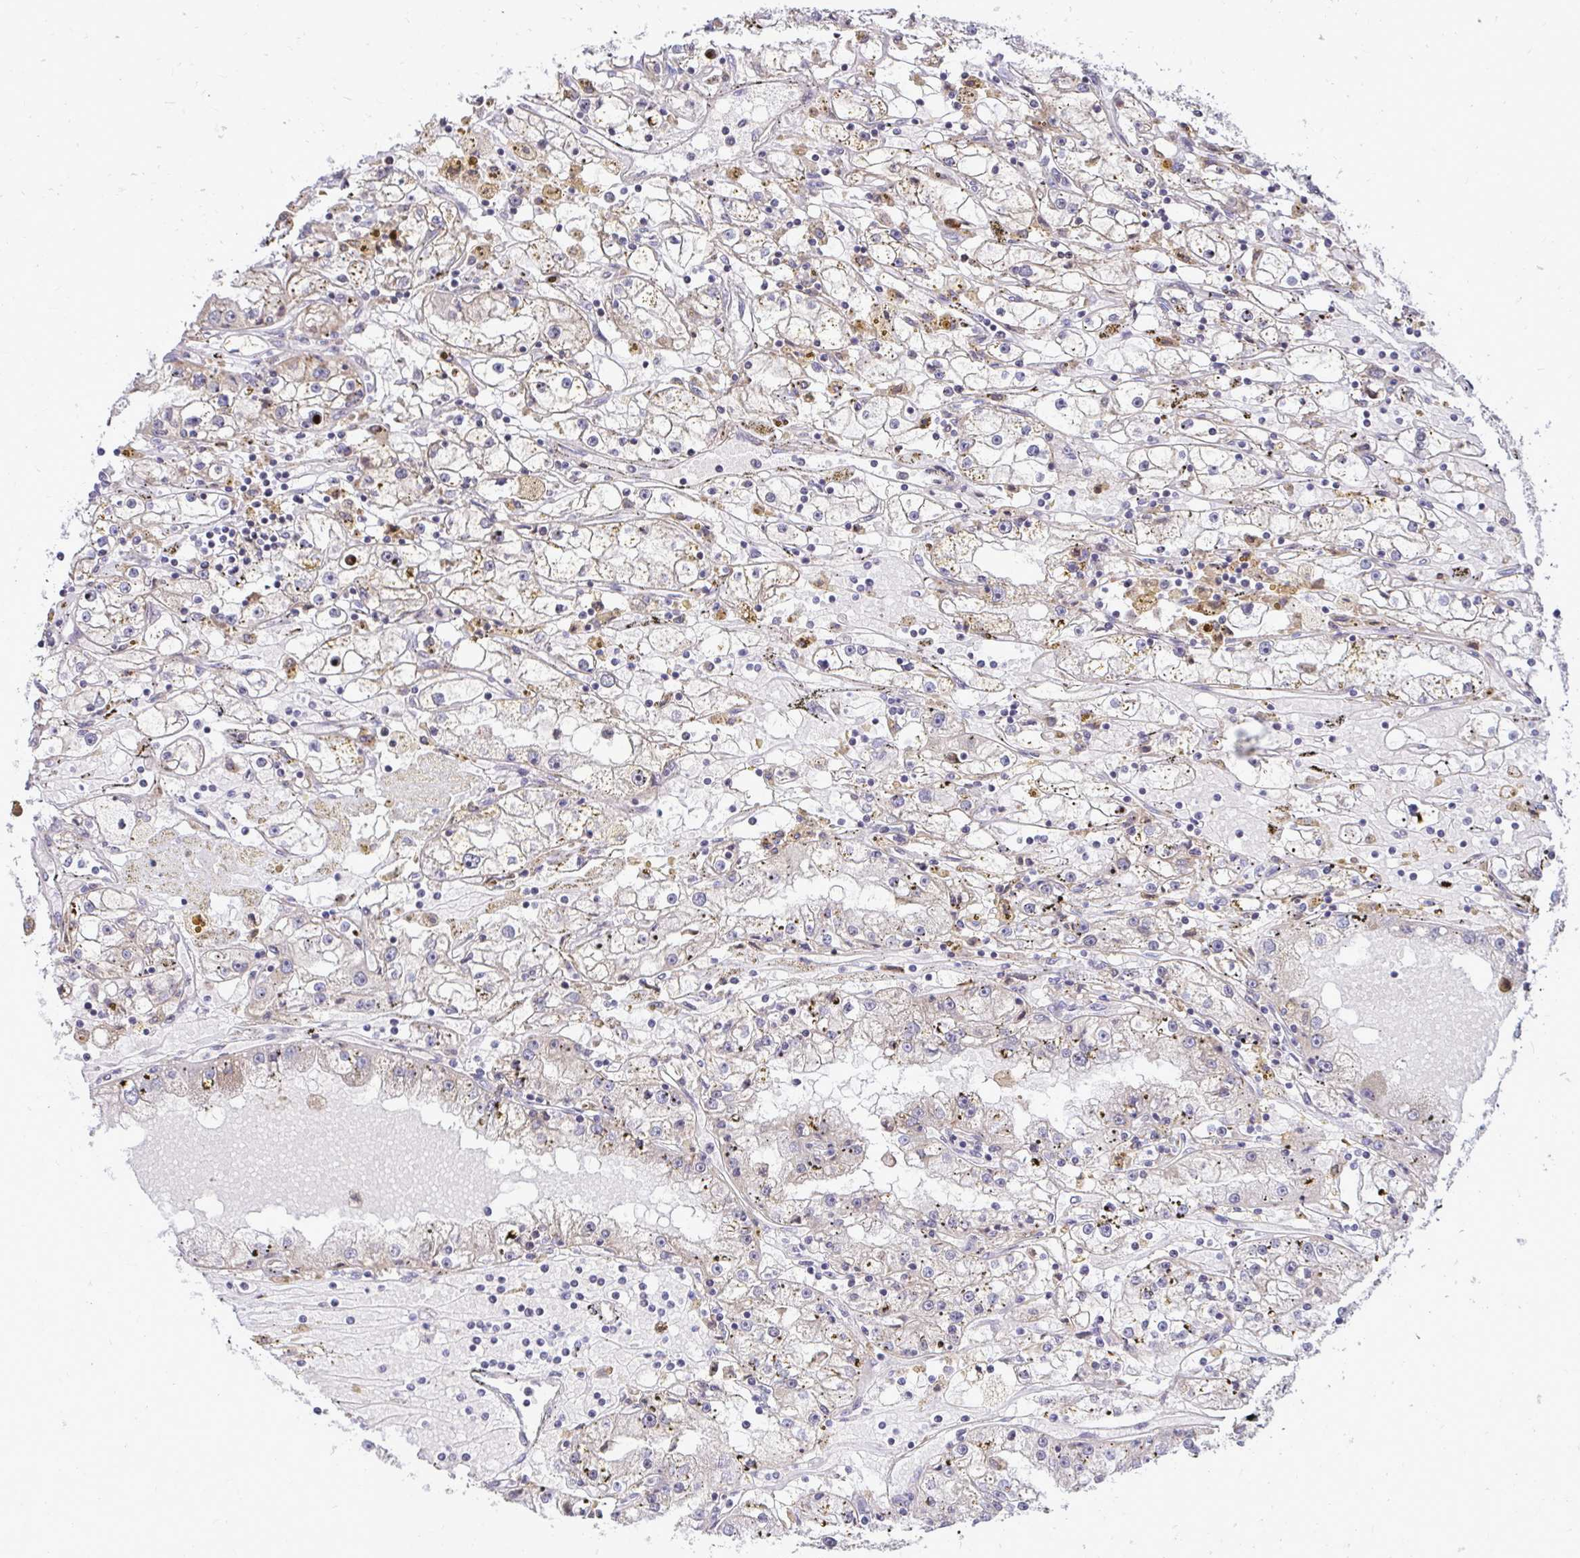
{"staining": {"intensity": "negative", "quantity": "none", "location": "none"}, "tissue": "renal cancer", "cell_type": "Tumor cells", "image_type": "cancer", "snomed": [{"axis": "morphology", "description": "Adenocarcinoma, NOS"}, {"axis": "topography", "description": "Kidney"}], "caption": "A photomicrograph of human renal cancer (adenocarcinoma) is negative for staining in tumor cells.", "gene": "METTL9", "patient": {"sex": "male", "age": 56}}